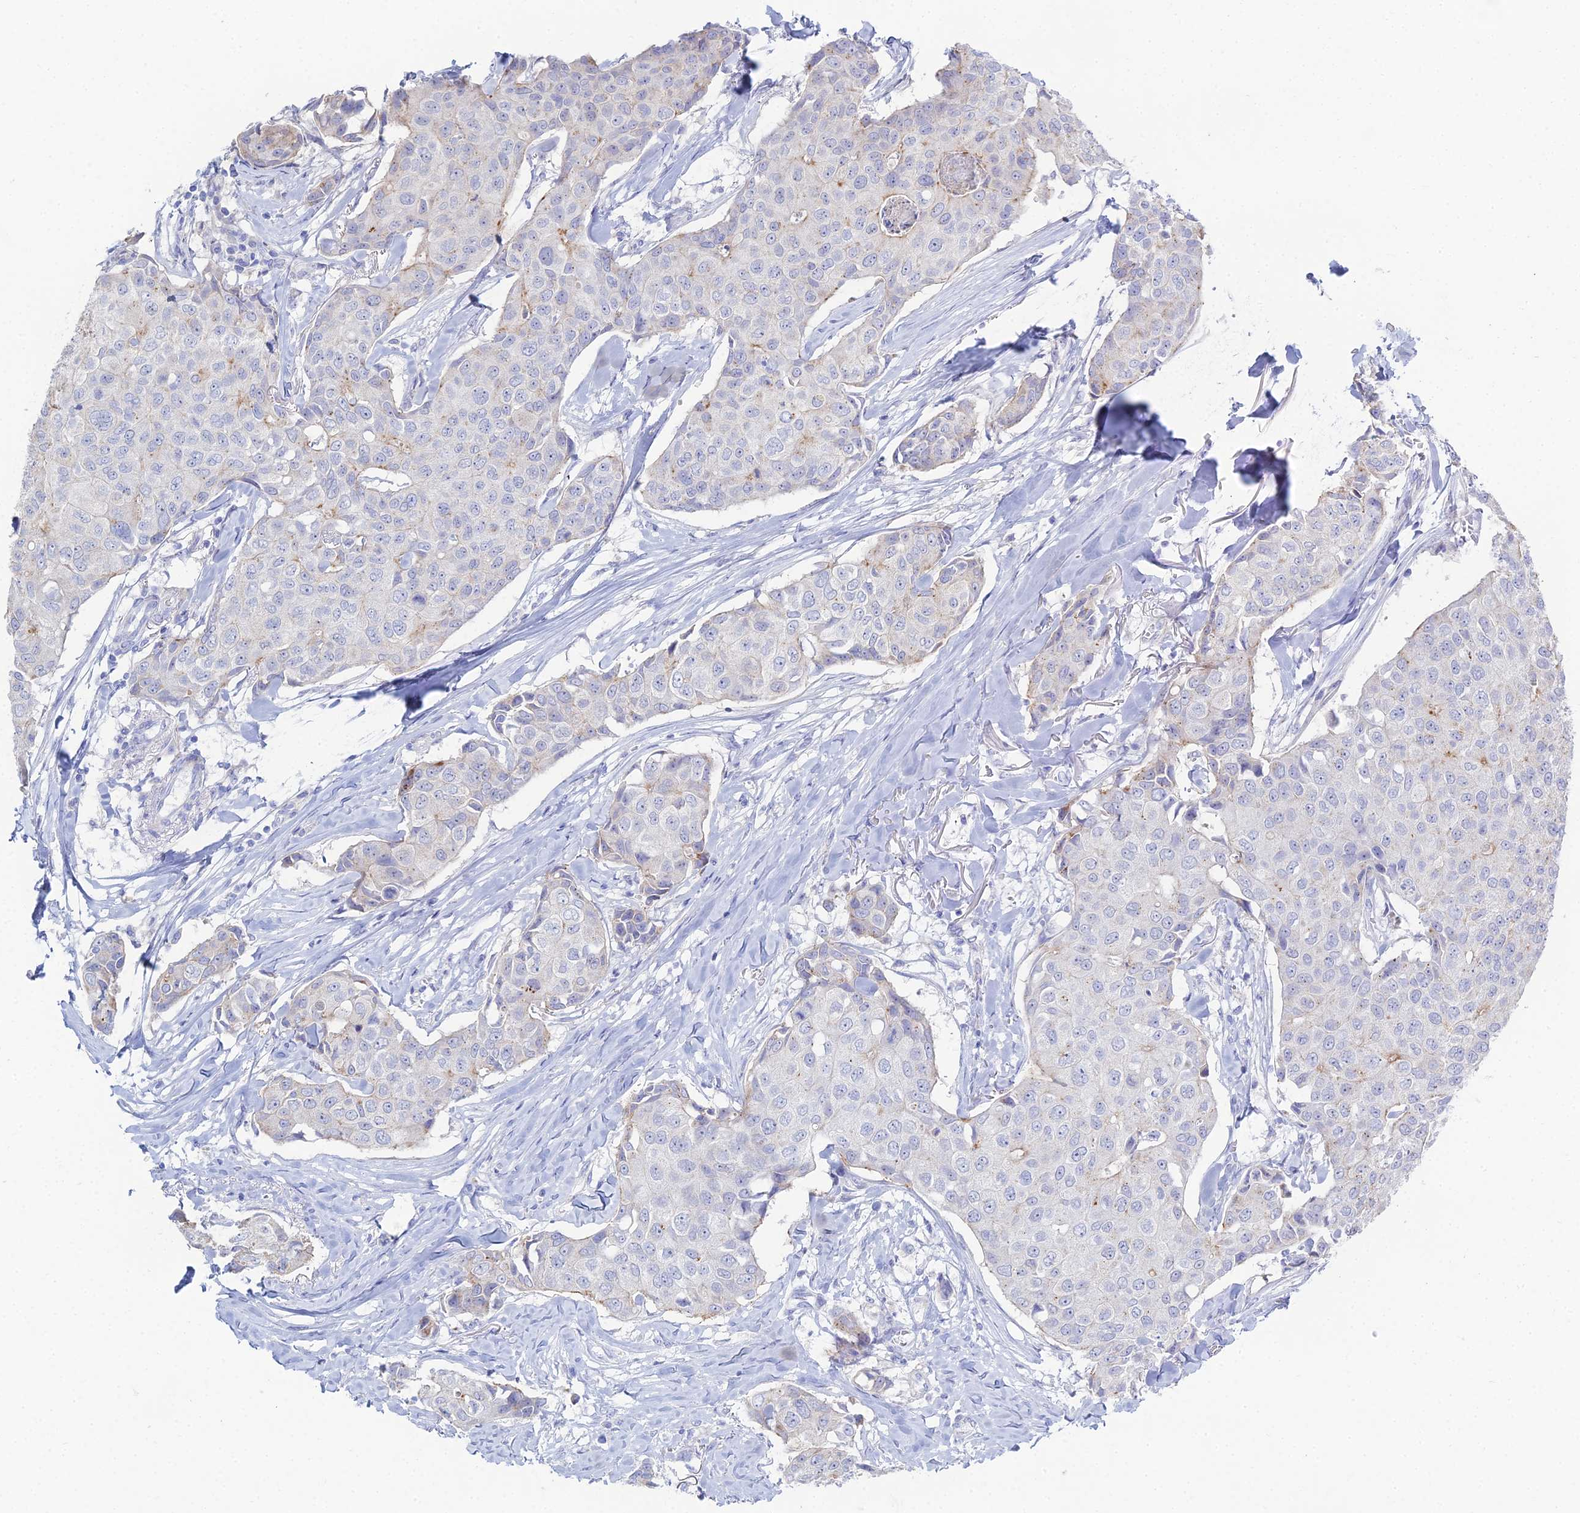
{"staining": {"intensity": "weak", "quantity": "<25%", "location": "cytoplasmic/membranous"}, "tissue": "breast cancer", "cell_type": "Tumor cells", "image_type": "cancer", "snomed": [{"axis": "morphology", "description": "Duct carcinoma"}, {"axis": "topography", "description": "Breast"}], "caption": "This photomicrograph is of breast cancer stained with immunohistochemistry to label a protein in brown with the nuclei are counter-stained blue. There is no staining in tumor cells.", "gene": "DHX34", "patient": {"sex": "female", "age": 80}}